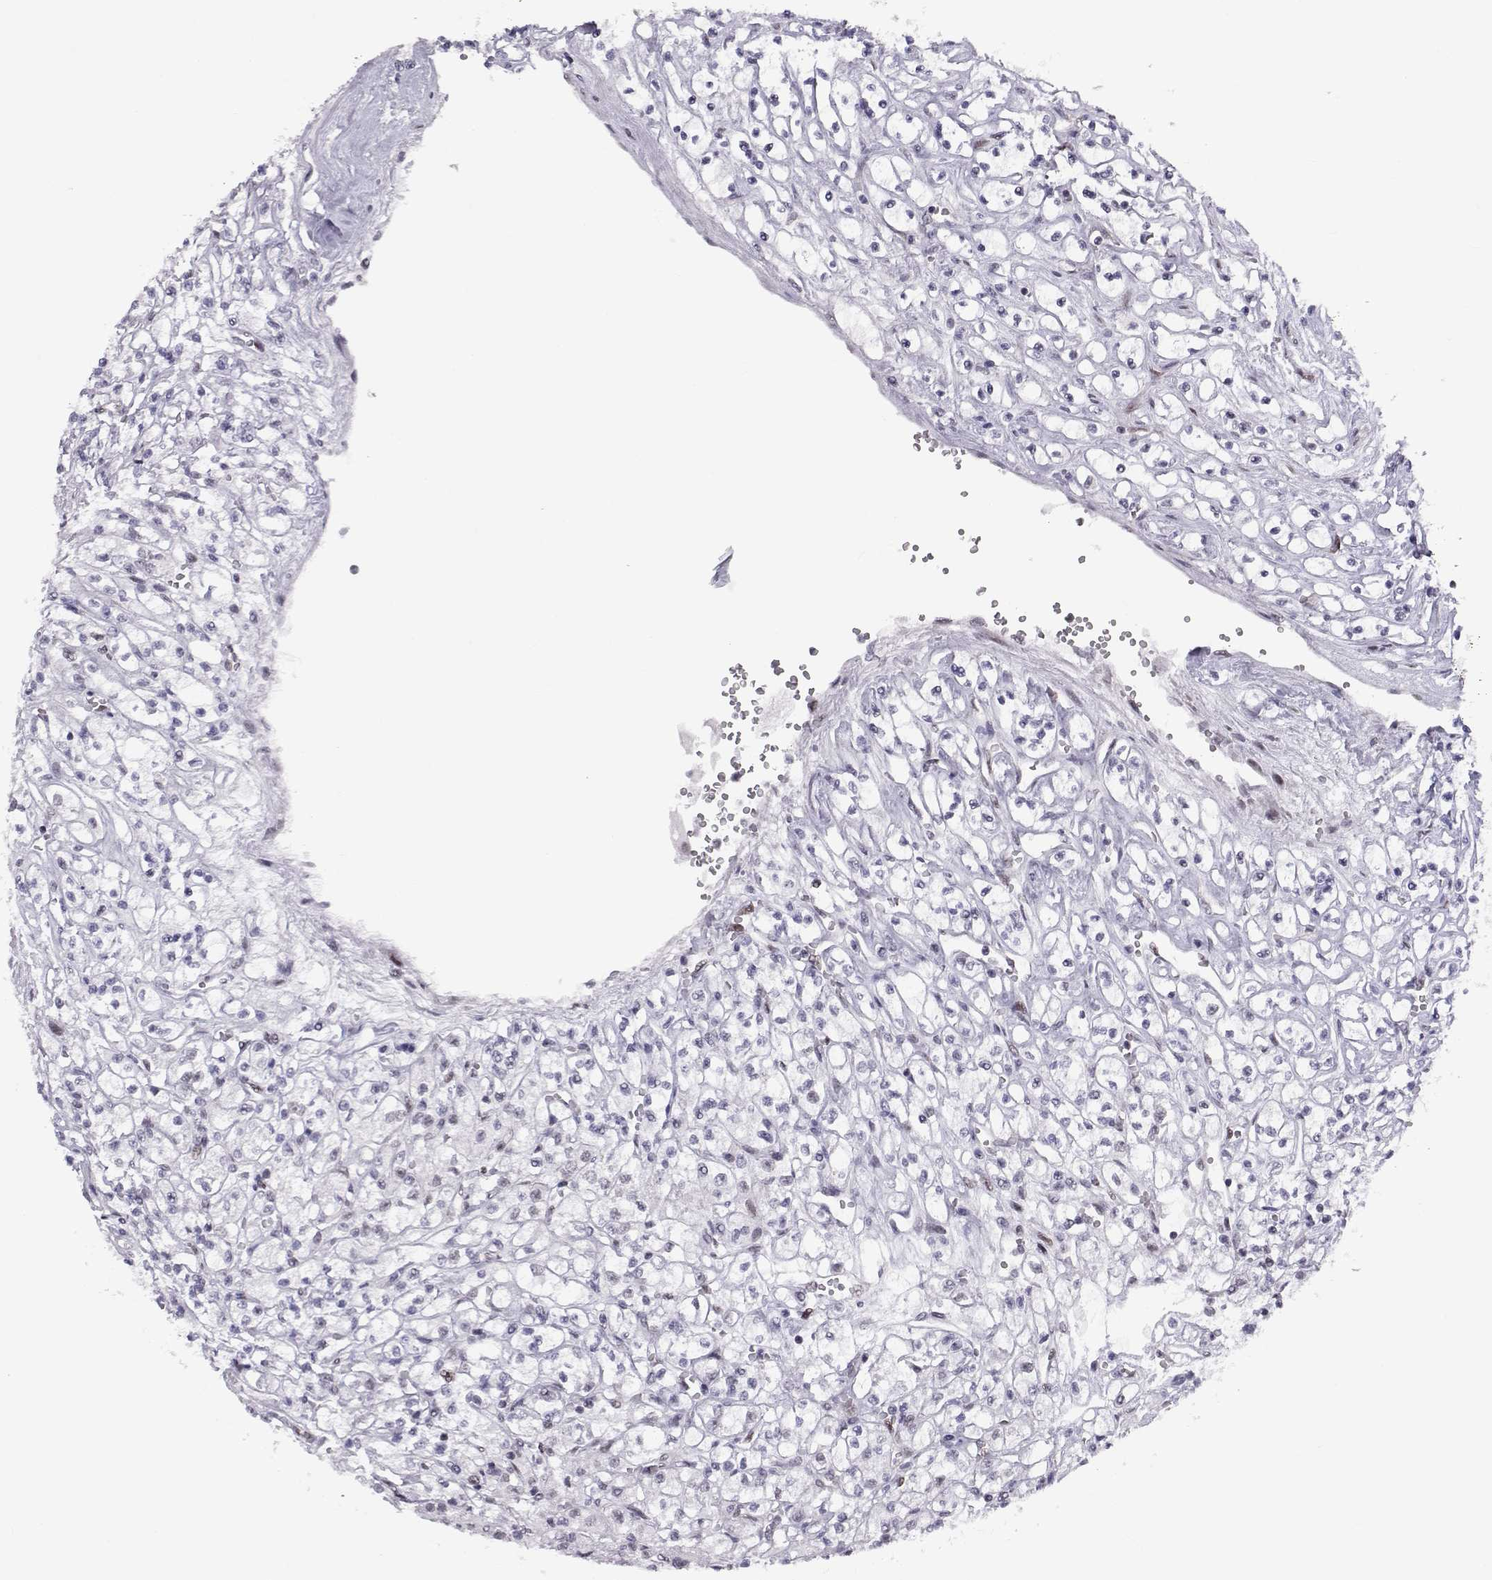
{"staining": {"intensity": "negative", "quantity": "none", "location": "none"}, "tissue": "renal cancer", "cell_type": "Tumor cells", "image_type": "cancer", "snomed": [{"axis": "morphology", "description": "Adenocarcinoma, NOS"}, {"axis": "topography", "description": "Kidney"}], "caption": "This is an IHC histopathology image of renal cancer (adenocarcinoma). There is no expression in tumor cells.", "gene": "SIX6", "patient": {"sex": "female", "age": 70}}